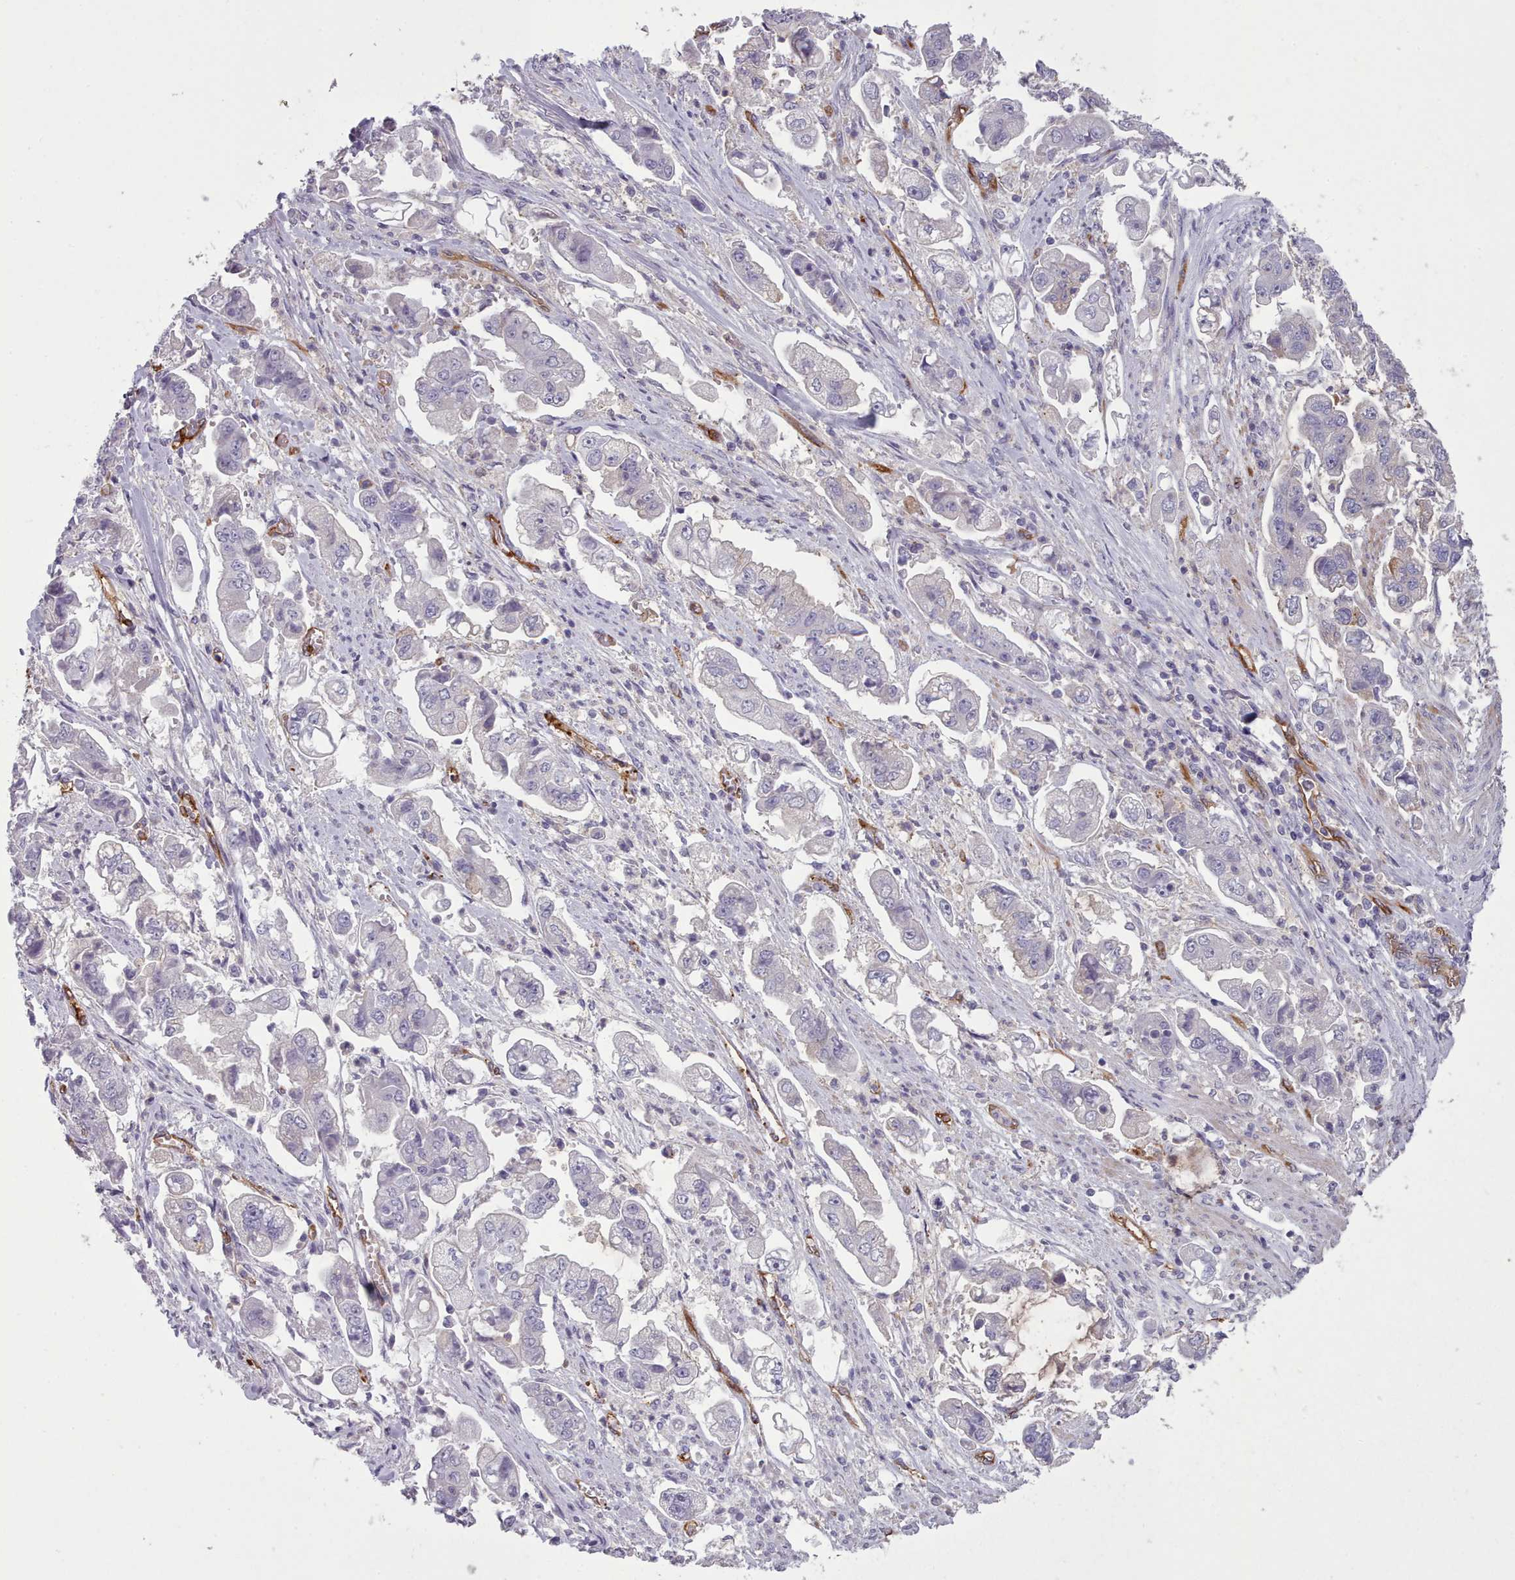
{"staining": {"intensity": "negative", "quantity": "none", "location": "none"}, "tissue": "stomach cancer", "cell_type": "Tumor cells", "image_type": "cancer", "snomed": [{"axis": "morphology", "description": "Adenocarcinoma, NOS"}, {"axis": "topography", "description": "Stomach"}], "caption": "Immunohistochemistry (IHC) image of neoplastic tissue: human adenocarcinoma (stomach) stained with DAB shows no significant protein positivity in tumor cells.", "gene": "CD300LF", "patient": {"sex": "male", "age": 62}}